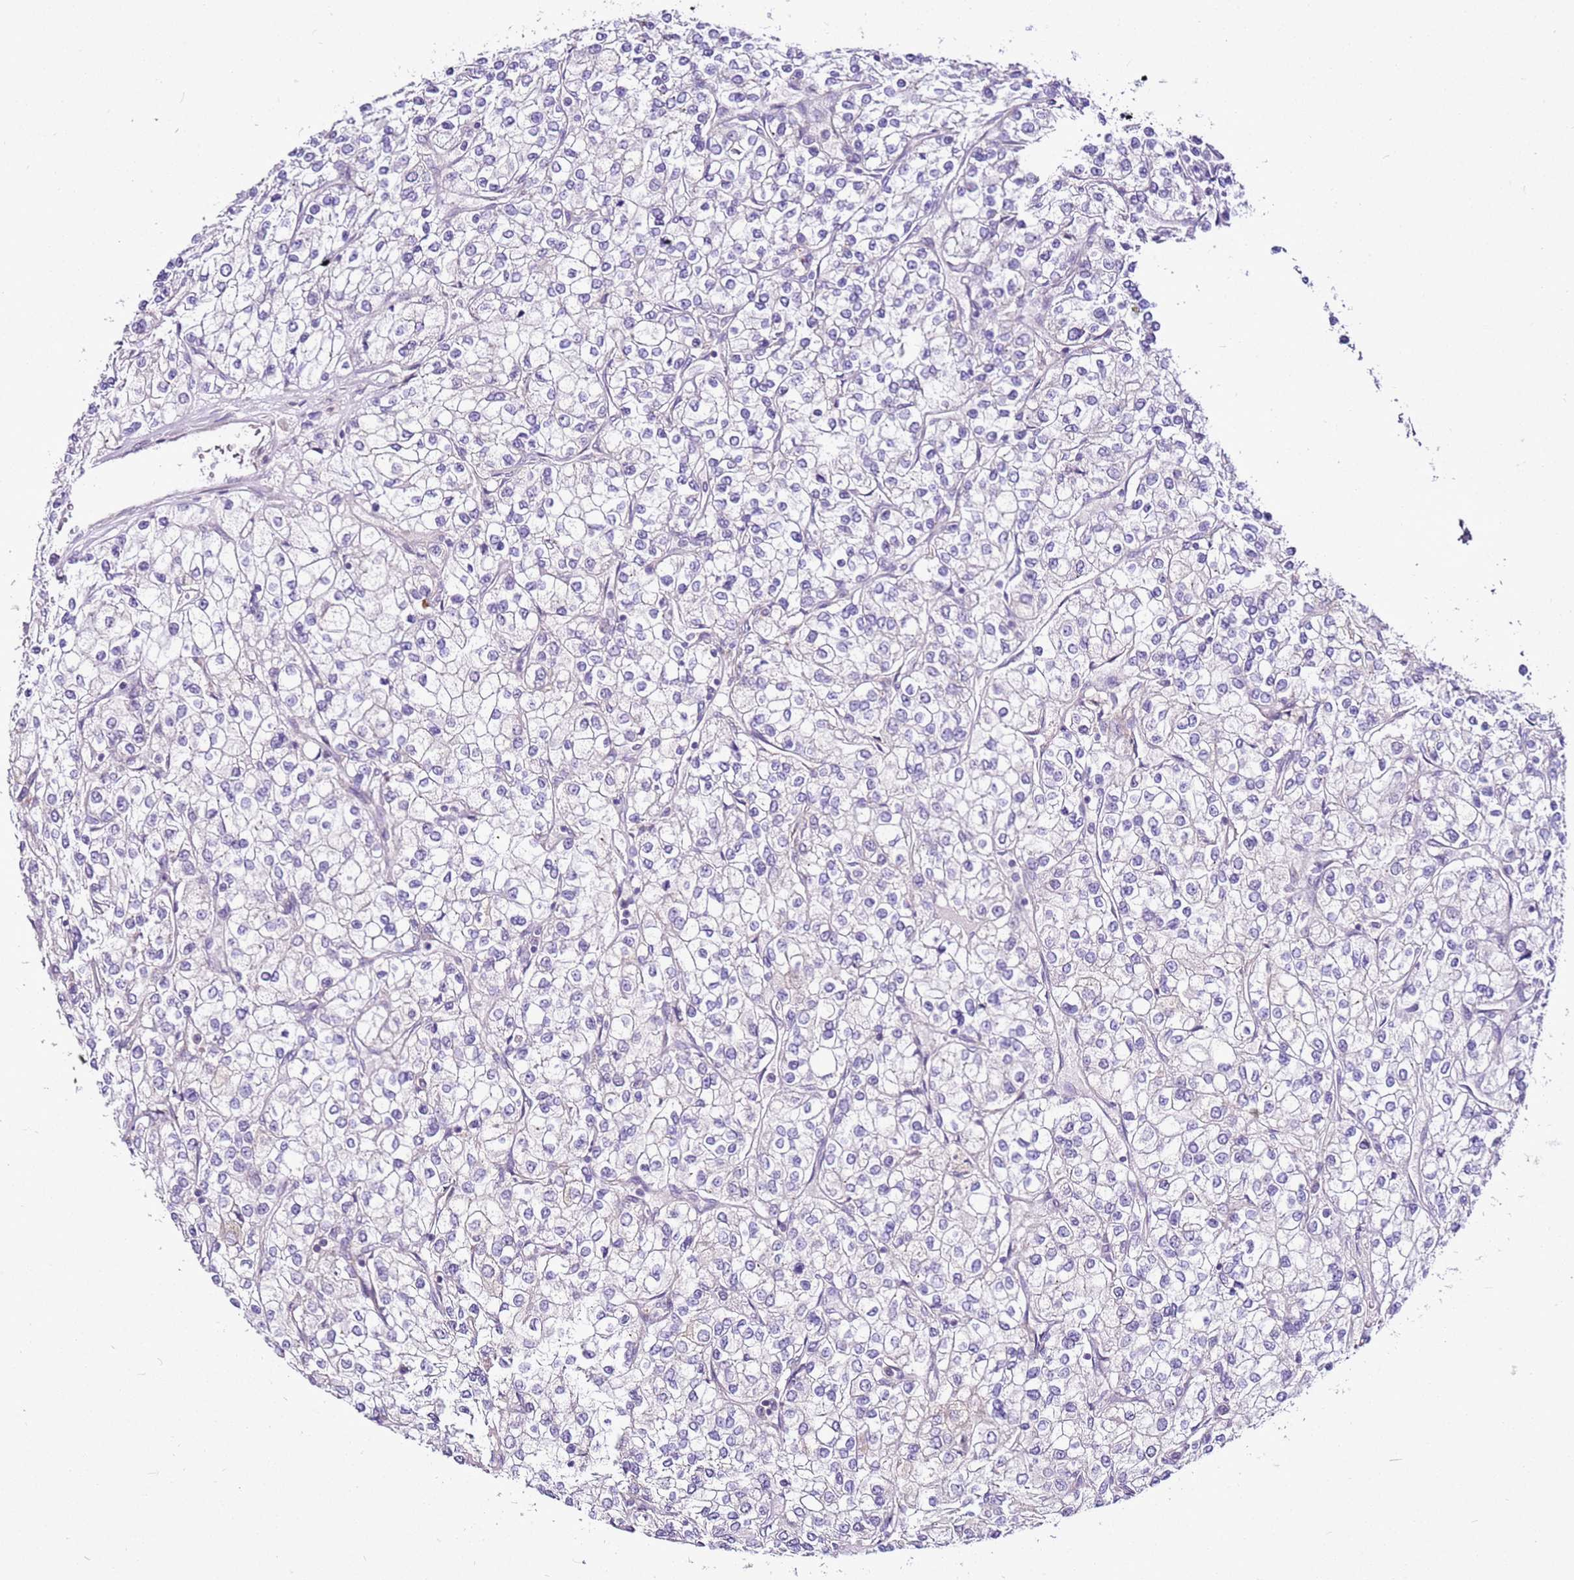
{"staining": {"intensity": "negative", "quantity": "none", "location": "none"}, "tissue": "renal cancer", "cell_type": "Tumor cells", "image_type": "cancer", "snomed": [{"axis": "morphology", "description": "Adenocarcinoma, NOS"}, {"axis": "topography", "description": "Kidney"}], "caption": "Immunohistochemical staining of renal adenocarcinoma demonstrates no significant expression in tumor cells.", "gene": "MRPL36", "patient": {"sex": "male", "age": 80}}